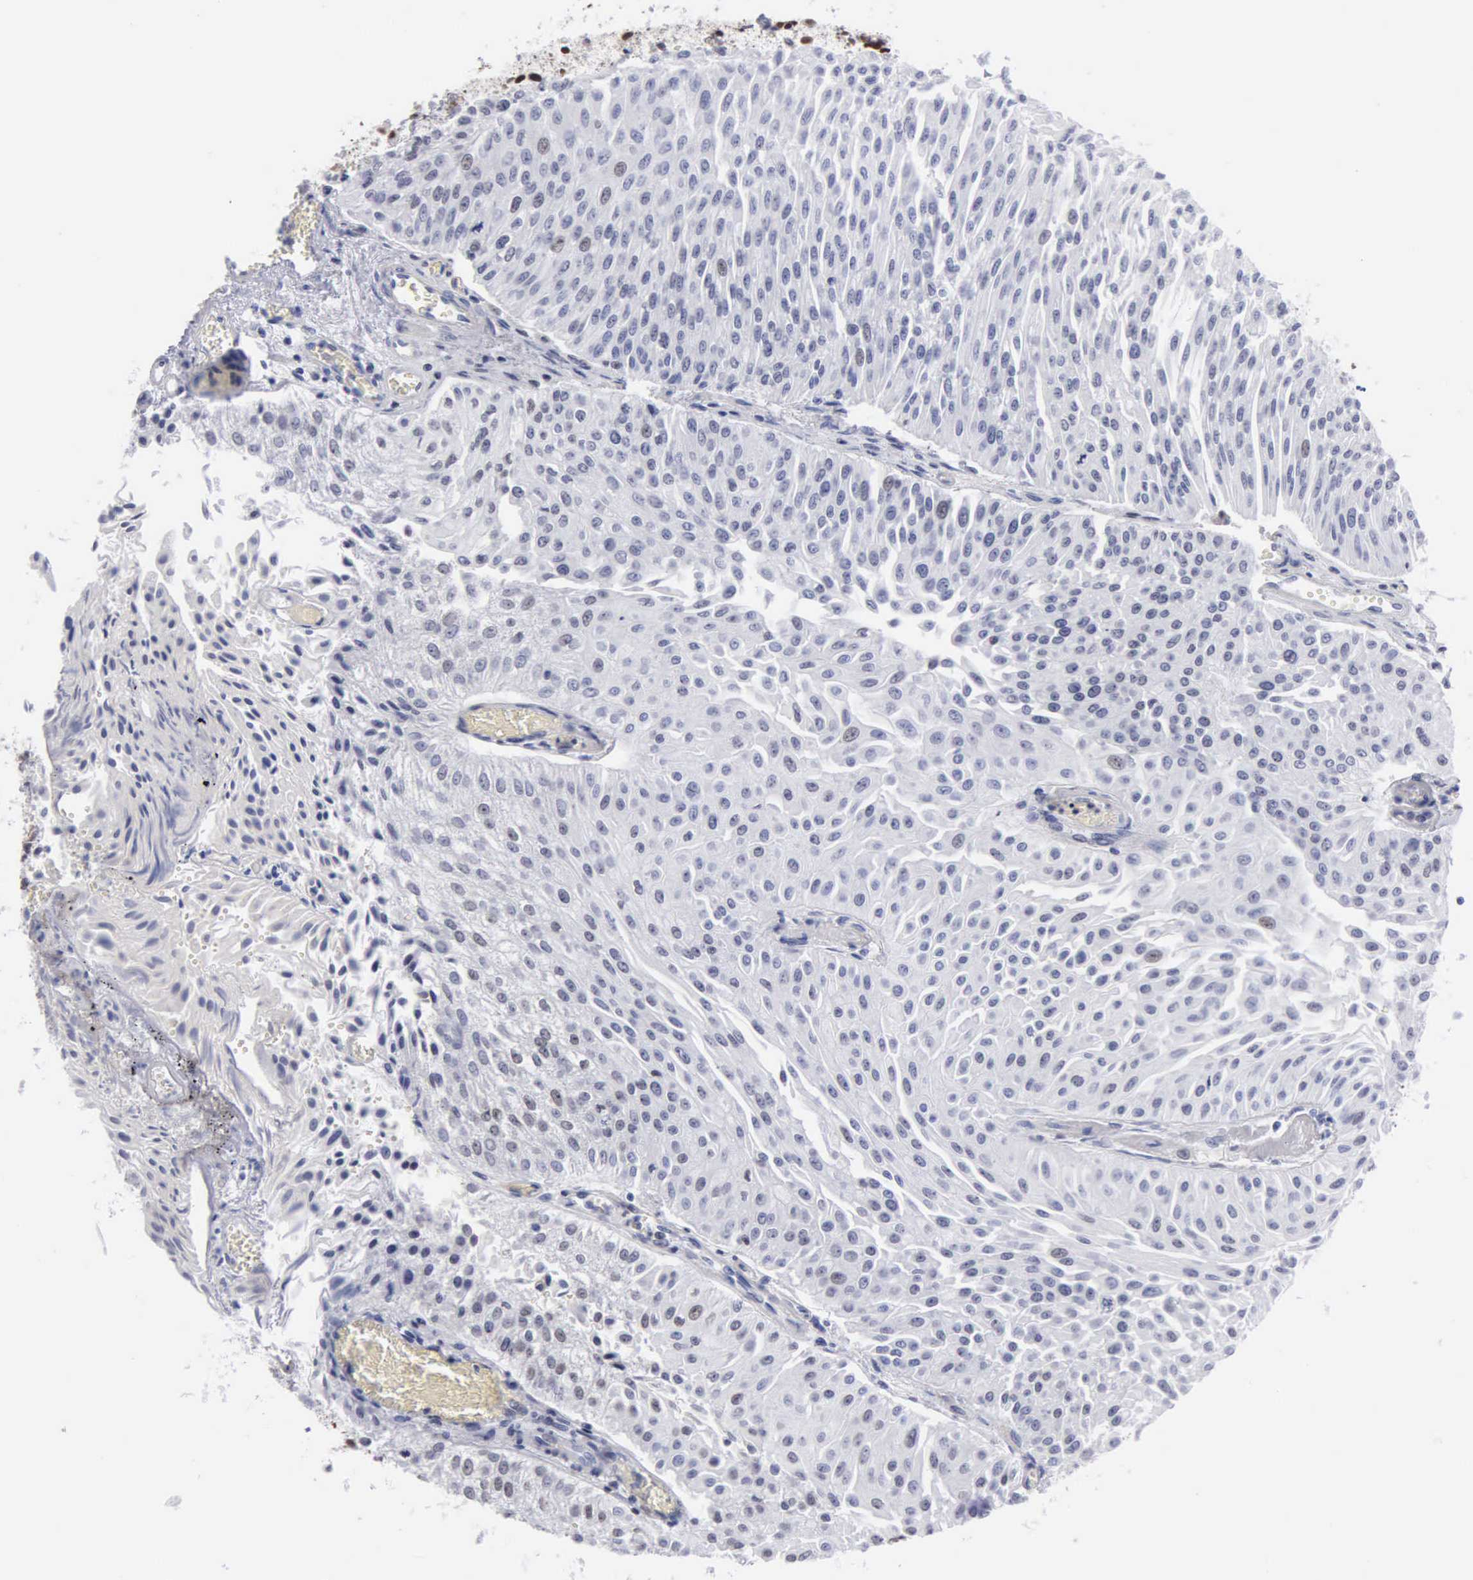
{"staining": {"intensity": "negative", "quantity": "none", "location": "none"}, "tissue": "urothelial cancer", "cell_type": "Tumor cells", "image_type": "cancer", "snomed": [{"axis": "morphology", "description": "Urothelial carcinoma, Low grade"}, {"axis": "topography", "description": "Urinary bladder"}], "caption": "Tumor cells show no significant protein staining in urothelial cancer.", "gene": "CCNG1", "patient": {"sex": "male", "age": 86}}